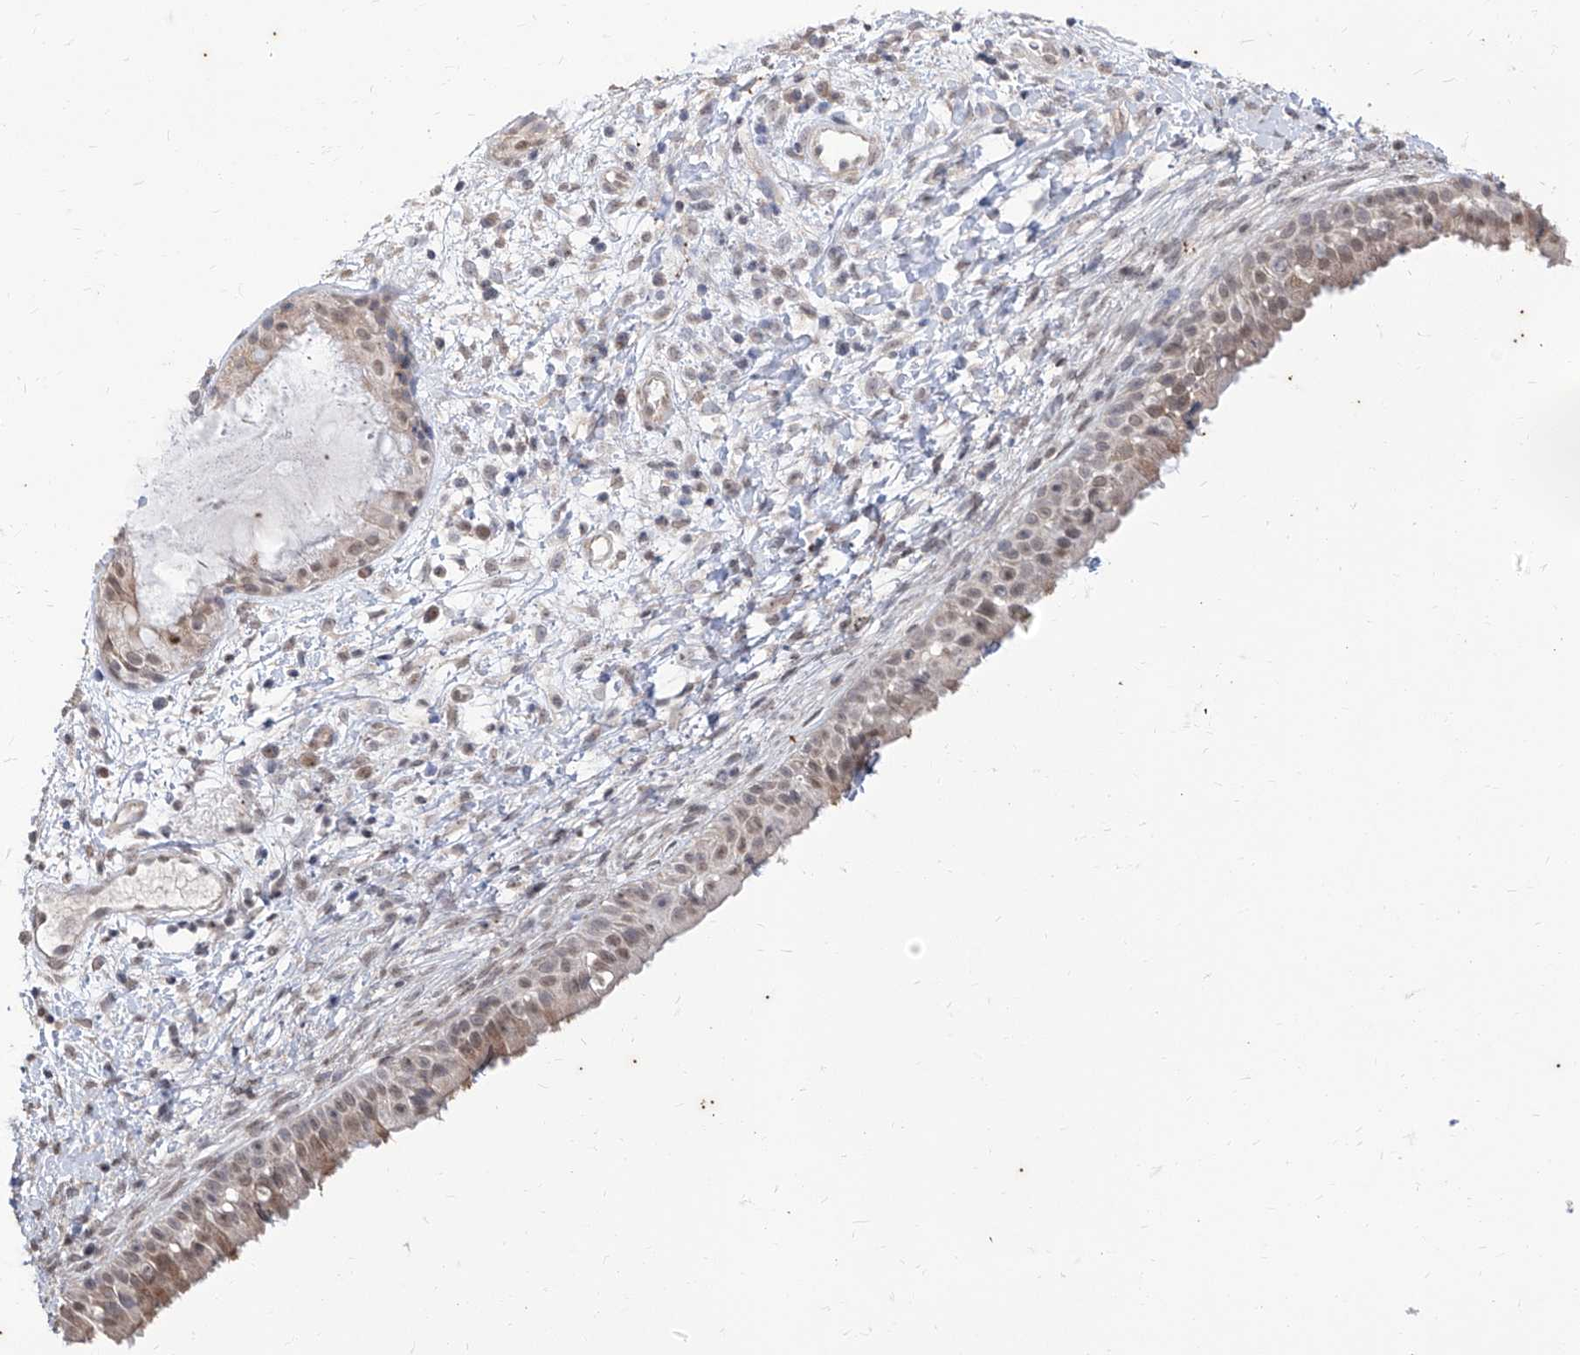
{"staining": {"intensity": "weak", "quantity": ">75%", "location": "cytoplasmic/membranous,nuclear"}, "tissue": "nasopharynx", "cell_type": "Respiratory epithelial cells", "image_type": "normal", "snomed": [{"axis": "morphology", "description": "Normal tissue, NOS"}, {"axis": "topography", "description": "Nasopharynx"}], "caption": "This is an image of IHC staining of normal nasopharynx, which shows weak expression in the cytoplasmic/membranous,nuclear of respiratory epithelial cells.", "gene": "PHF20L1", "patient": {"sex": "male", "age": 22}}